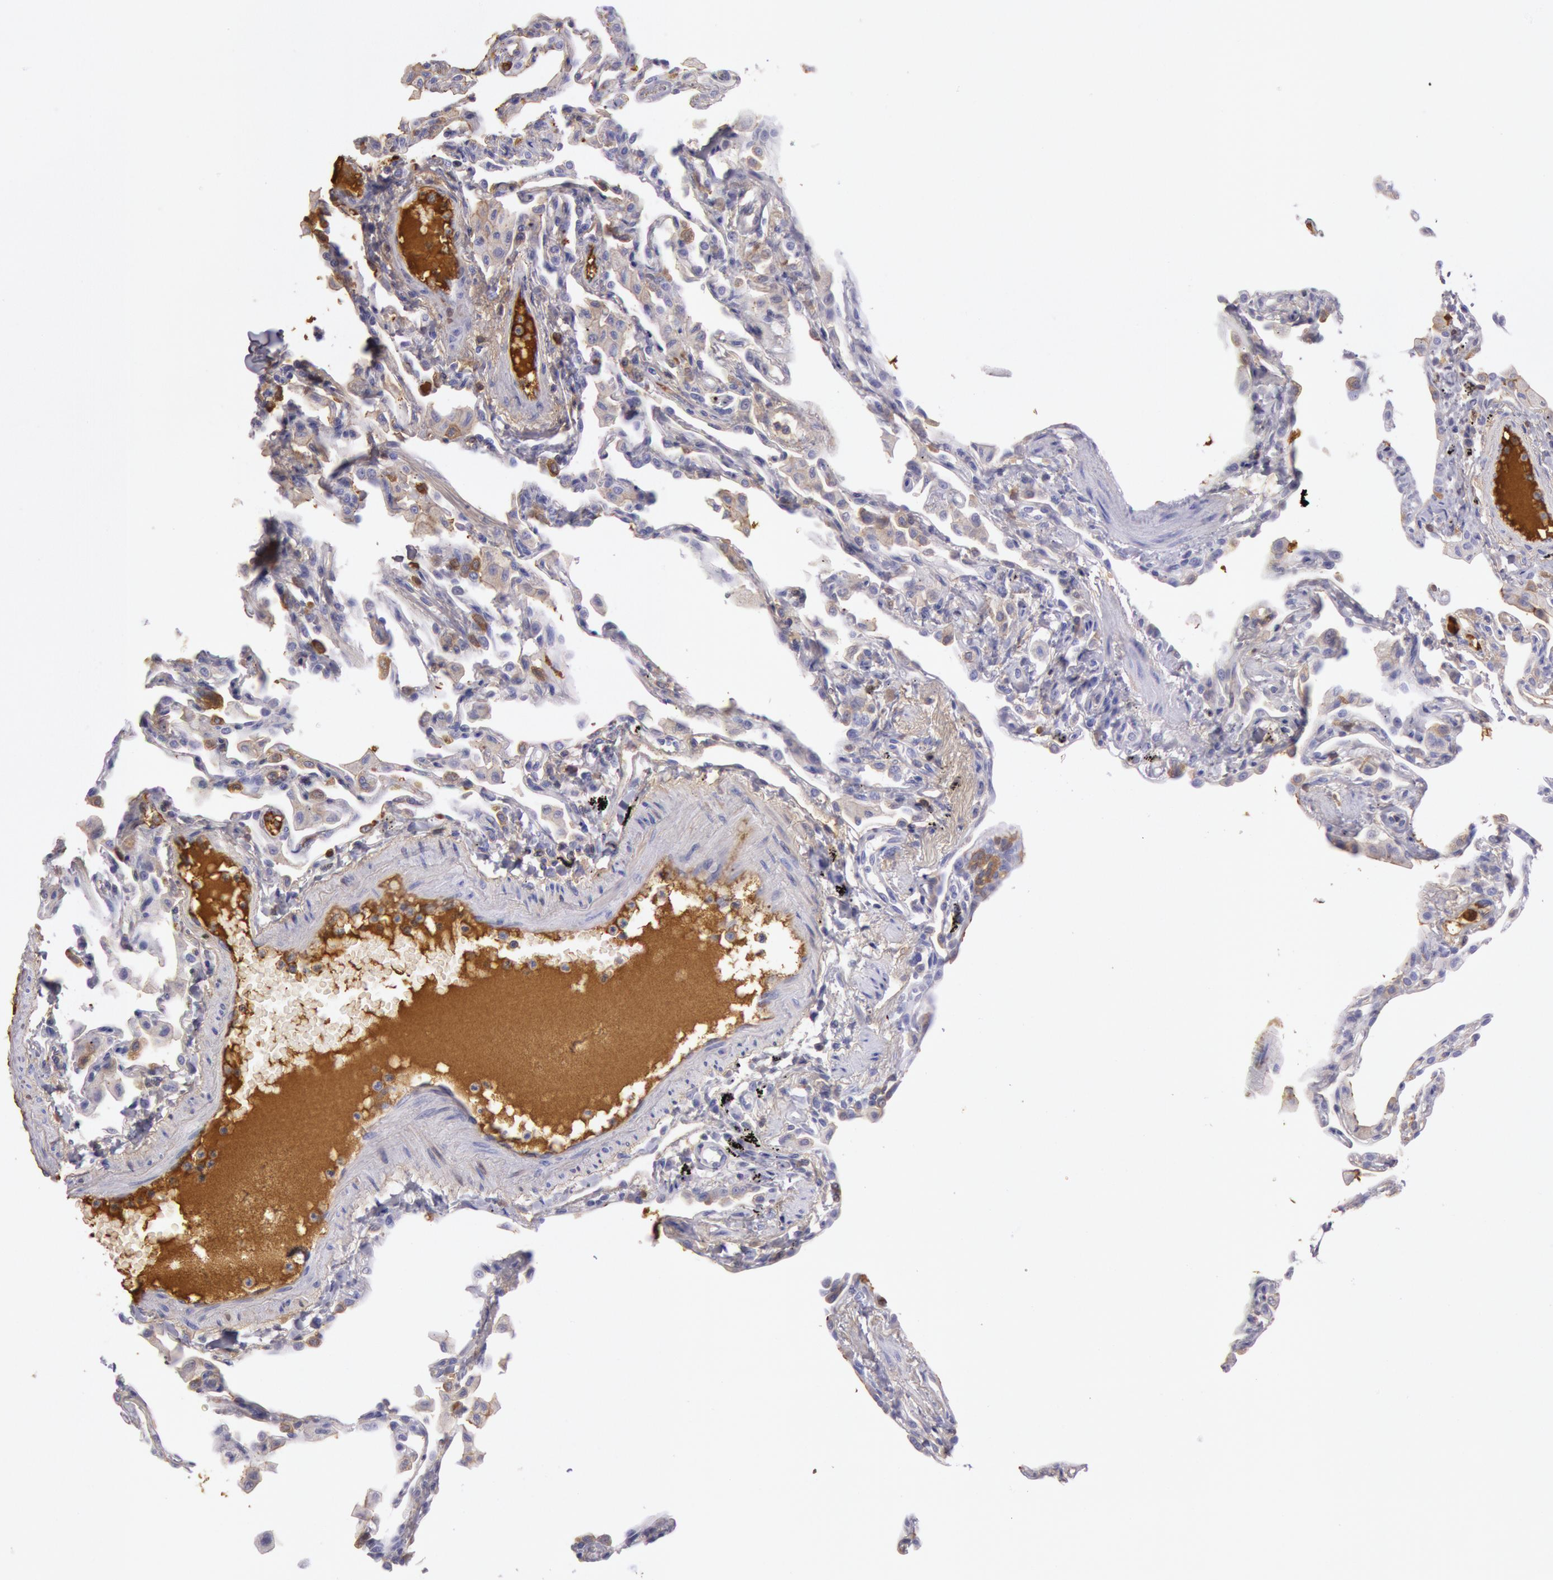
{"staining": {"intensity": "moderate", "quantity": ">75%", "location": "cytoplasmic/membranous"}, "tissue": "lung", "cell_type": "Alveolar cells", "image_type": "normal", "snomed": [{"axis": "morphology", "description": "Normal tissue, NOS"}, {"axis": "topography", "description": "Lung"}], "caption": "A micrograph showing moderate cytoplasmic/membranous positivity in approximately >75% of alveolar cells in unremarkable lung, as visualized by brown immunohistochemical staining.", "gene": "IGHG1", "patient": {"sex": "female", "age": 49}}